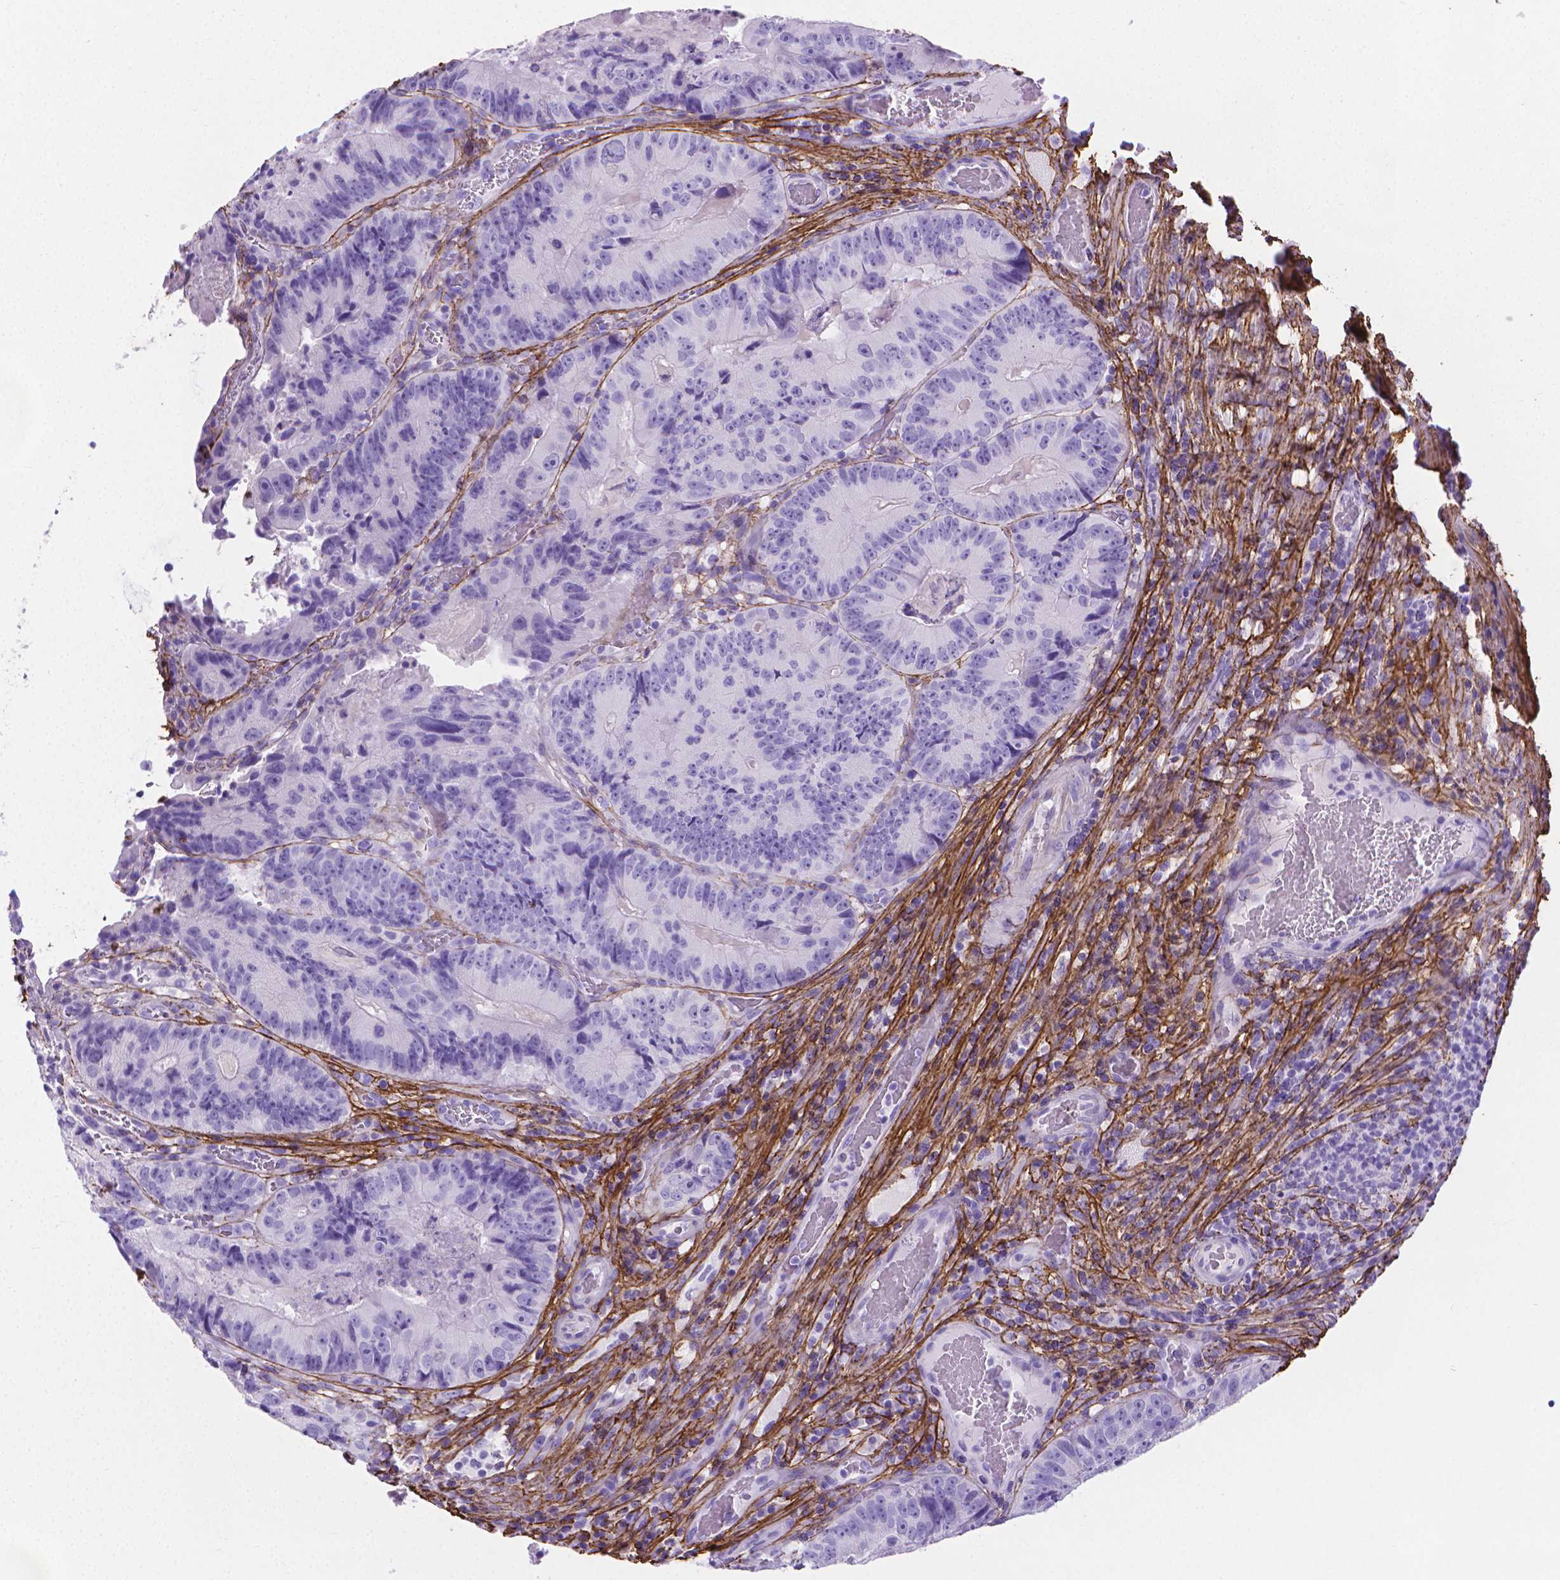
{"staining": {"intensity": "negative", "quantity": "none", "location": "none"}, "tissue": "colorectal cancer", "cell_type": "Tumor cells", "image_type": "cancer", "snomed": [{"axis": "morphology", "description": "Adenocarcinoma, NOS"}, {"axis": "topography", "description": "Colon"}], "caption": "Photomicrograph shows no significant protein expression in tumor cells of adenocarcinoma (colorectal). (Immunohistochemistry (ihc), brightfield microscopy, high magnification).", "gene": "MFAP2", "patient": {"sex": "female", "age": 86}}